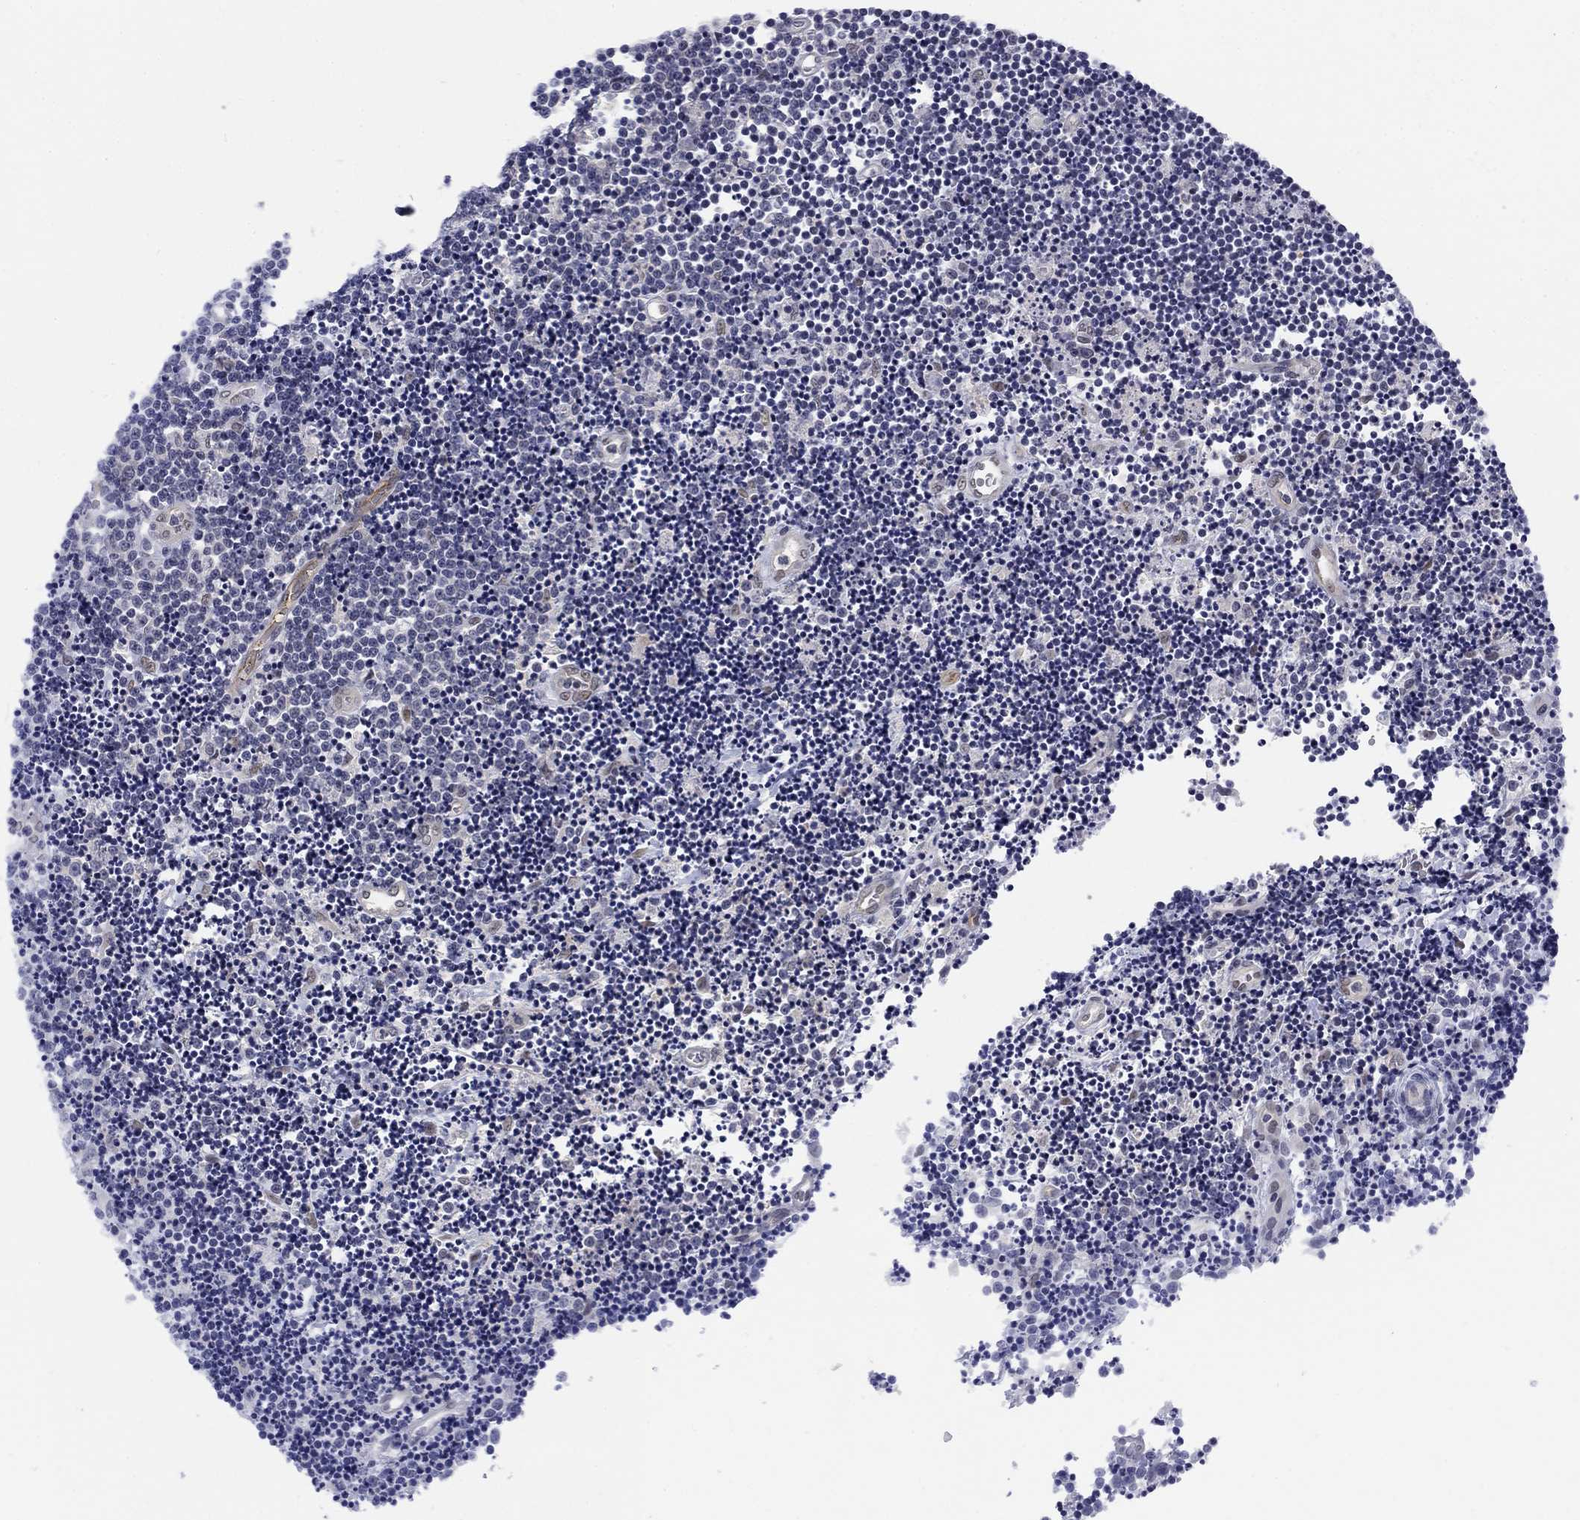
{"staining": {"intensity": "negative", "quantity": "none", "location": "none"}, "tissue": "lymphoma", "cell_type": "Tumor cells", "image_type": "cancer", "snomed": [{"axis": "morphology", "description": "Malignant lymphoma, non-Hodgkin's type, Low grade"}, {"axis": "topography", "description": "Brain"}], "caption": "The photomicrograph exhibits no staining of tumor cells in low-grade malignant lymphoma, non-Hodgkin's type.", "gene": "TIGD4", "patient": {"sex": "female", "age": 66}}